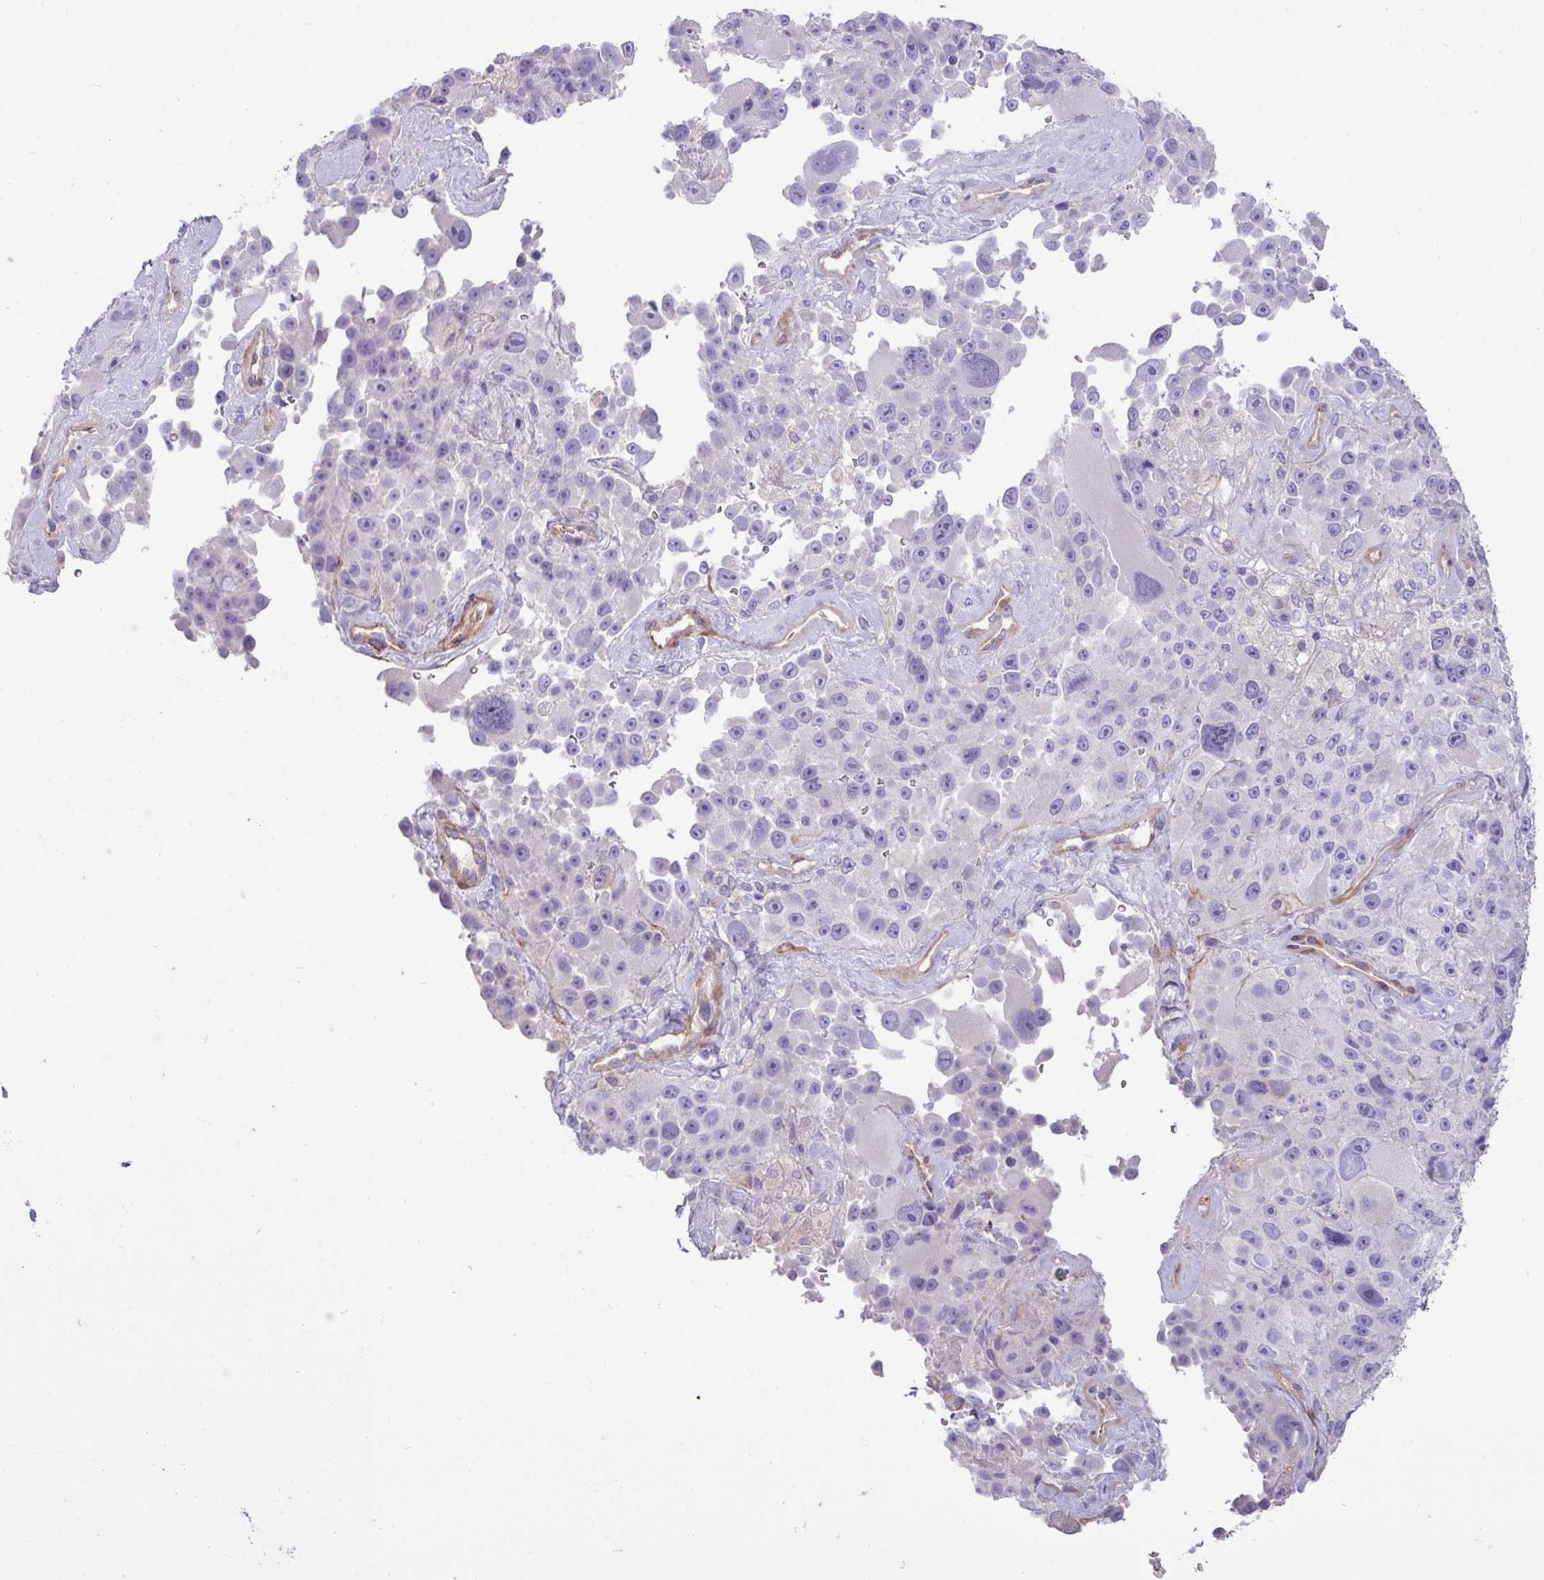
{"staining": {"intensity": "negative", "quantity": "none", "location": "none"}, "tissue": "melanoma", "cell_type": "Tumor cells", "image_type": "cancer", "snomed": [{"axis": "morphology", "description": "Malignant melanoma, Metastatic site"}, {"axis": "topography", "description": "Lymph node"}], "caption": "This is an immunohistochemistry (IHC) image of human melanoma. There is no positivity in tumor cells.", "gene": "KIRREL3", "patient": {"sex": "male", "age": 62}}